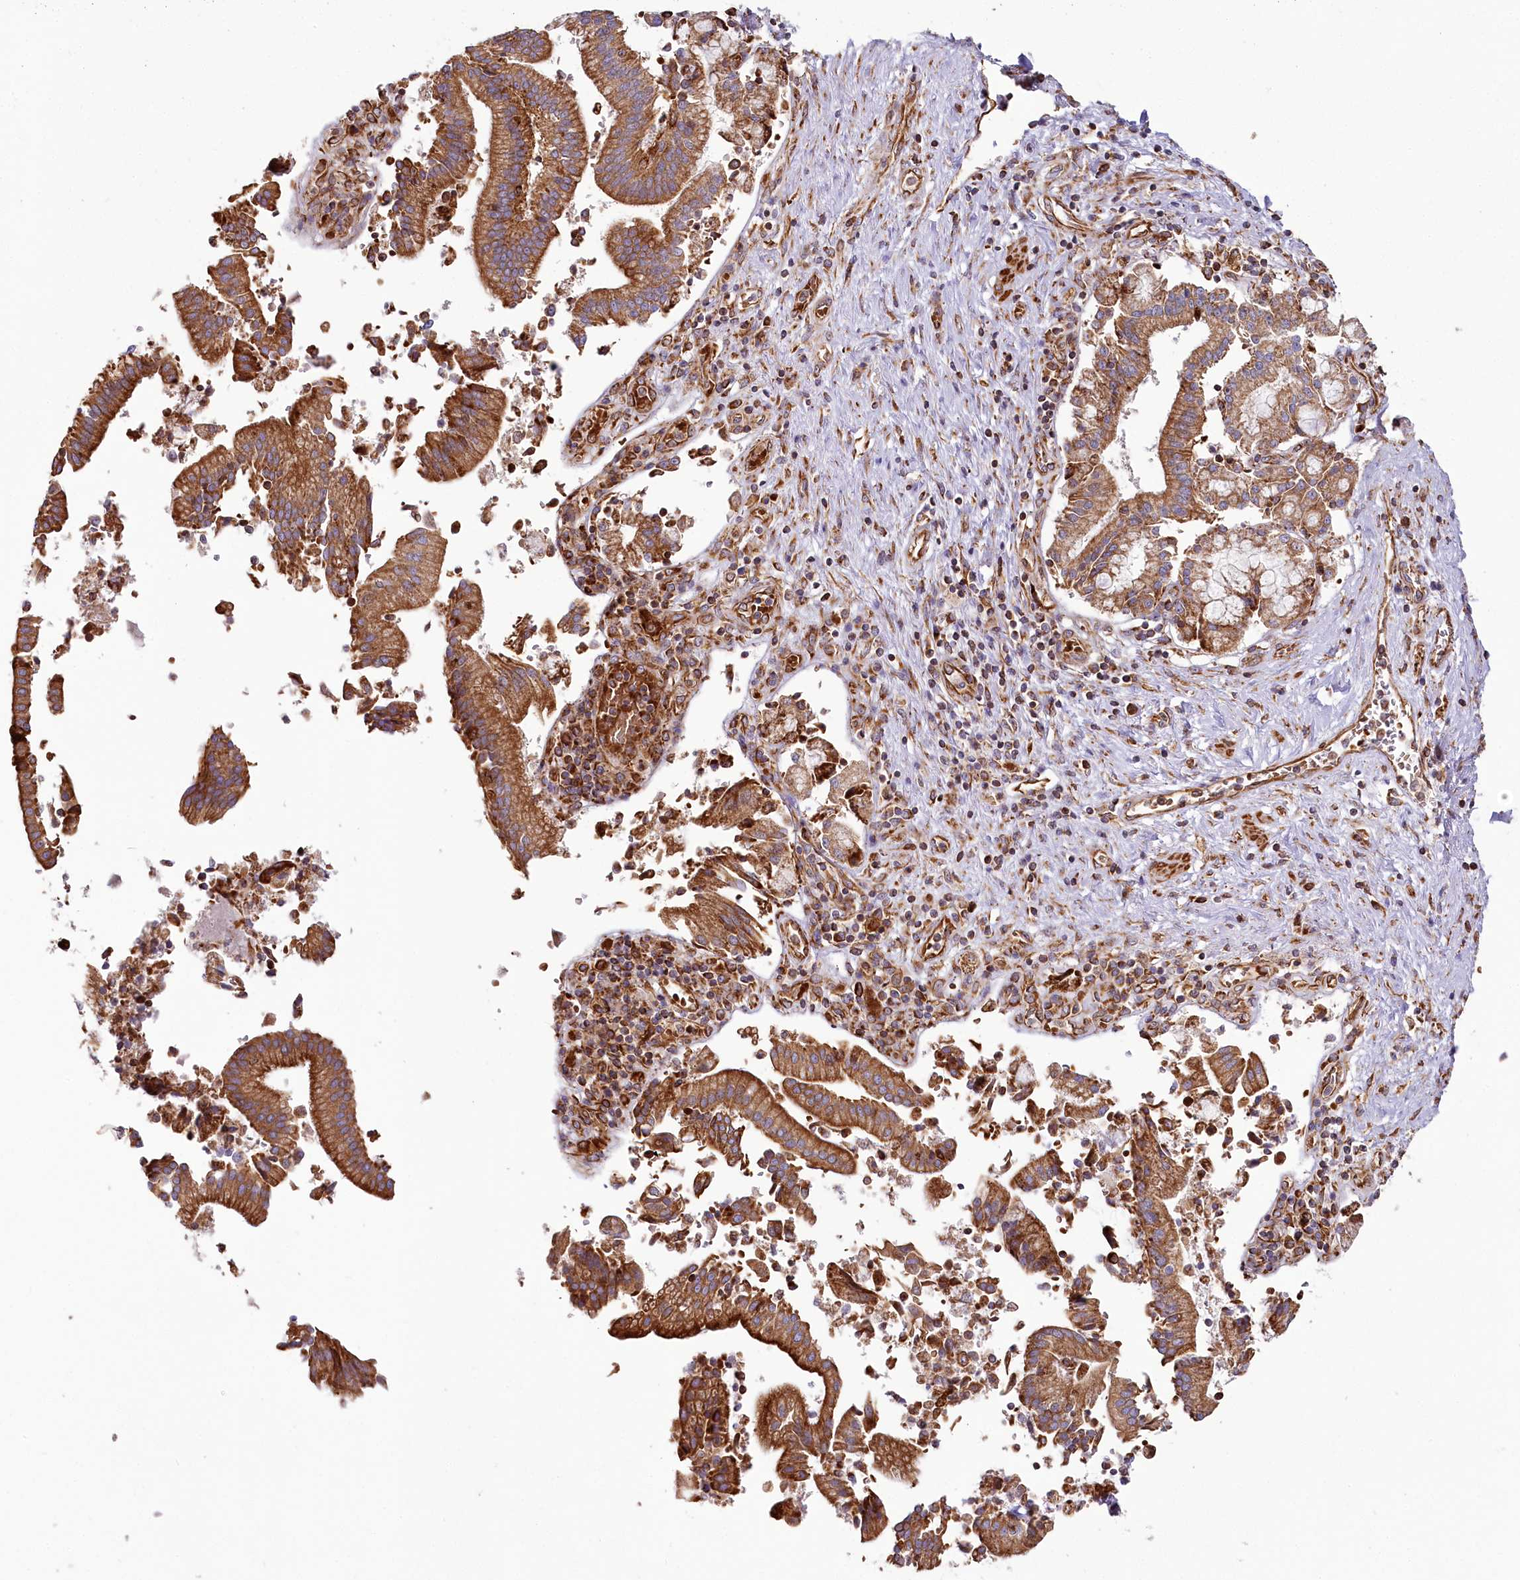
{"staining": {"intensity": "strong", "quantity": ">75%", "location": "cytoplasmic/membranous"}, "tissue": "pancreatic cancer", "cell_type": "Tumor cells", "image_type": "cancer", "snomed": [{"axis": "morphology", "description": "Adenocarcinoma, NOS"}, {"axis": "topography", "description": "Pancreas"}], "caption": "Human adenocarcinoma (pancreatic) stained with a protein marker exhibits strong staining in tumor cells.", "gene": "THUMPD3", "patient": {"sex": "male", "age": 46}}